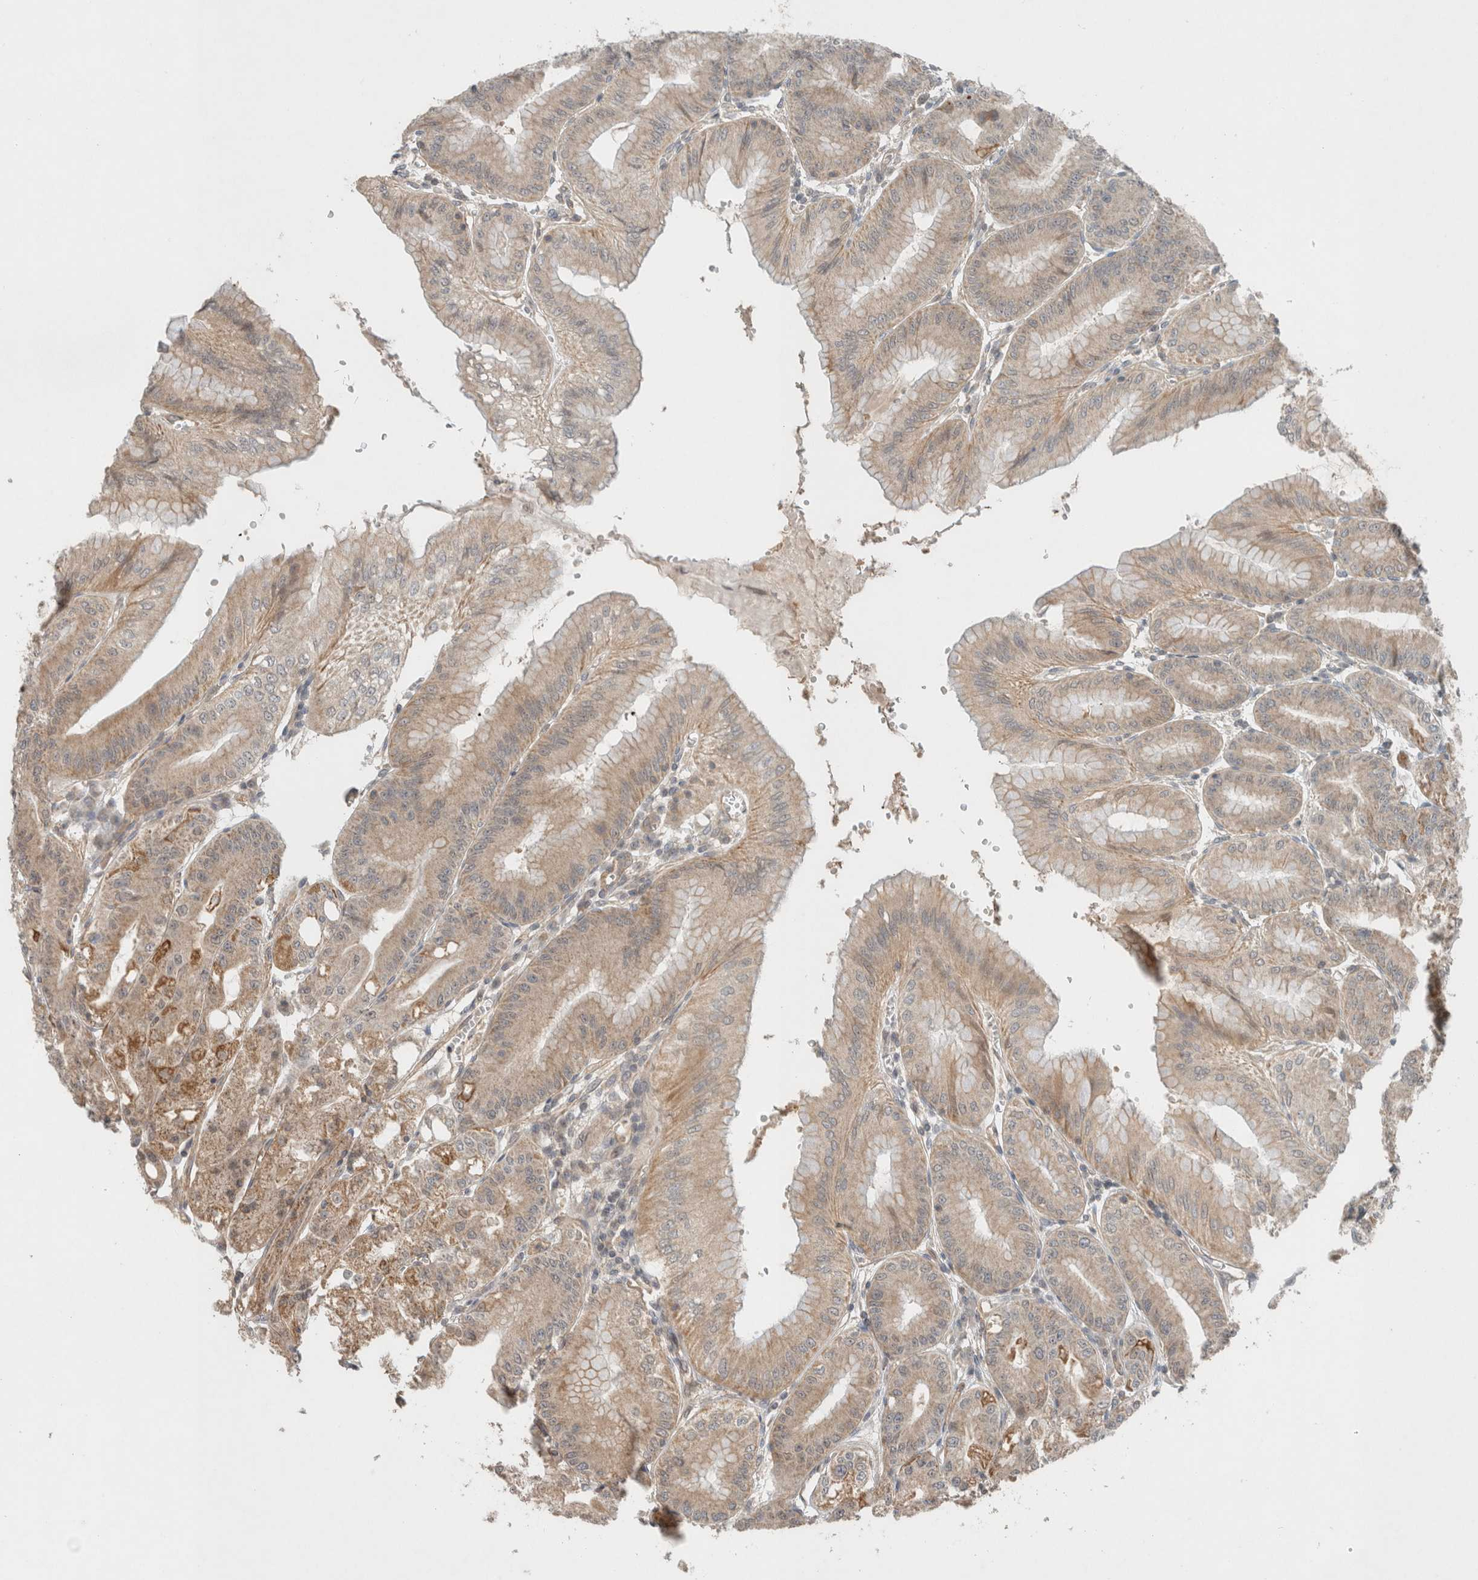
{"staining": {"intensity": "moderate", "quantity": ">75%", "location": "cytoplasmic/membranous"}, "tissue": "stomach", "cell_type": "Glandular cells", "image_type": "normal", "snomed": [{"axis": "morphology", "description": "Normal tissue, NOS"}, {"axis": "topography", "description": "Stomach, lower"}], "caption": "IHC micrograph of unremarkable human stomach stained for a protein (brown), which displays medium levels of moderate cytoplasmic/membranous expression in approximately >75% of glandular cells.", "gene": "CAAP1", "patient": {"sex": "male", "age": 71}}